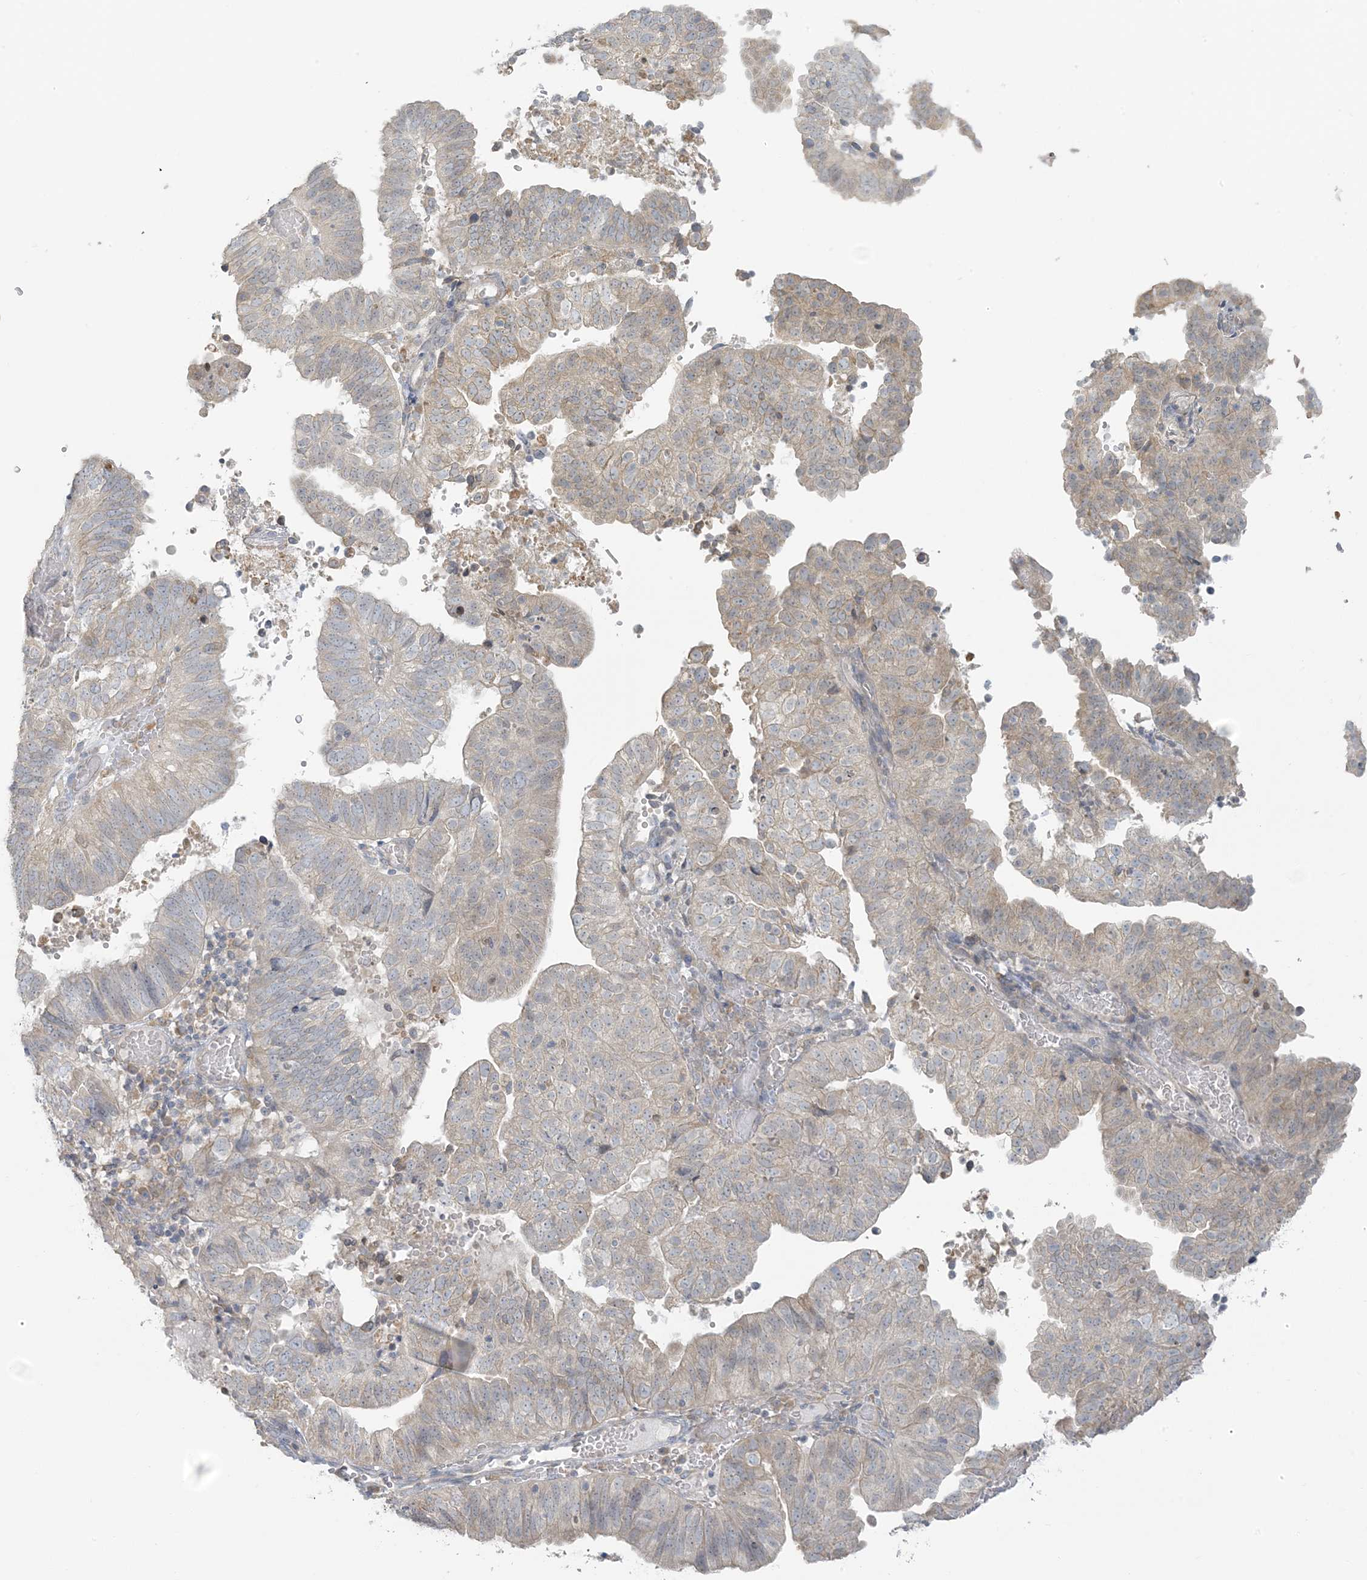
{"staining": {"intensity": "weak", "quantity": "25%-75%", "location": "cytoplasmic/membranous"}, "tissue": "endometrial cancer", "cell_type": "Tumor cells", "image_type": "cancer", "snomed": [{"axis": "morphology", "description": "Adenocarcinoma, NOS"}, {"axis": "topography", "description": "Uterus"}], "caption": "This micrograph reveals immunohistochemistry (IHC) staining of human adenocarcinoma (endometrial), with low weak cytoplasmic/membranous staining in about 25%-75% of tumor cells.", "gene": "EEFSEC", "patient": {"sex": "female", "age": 77}}